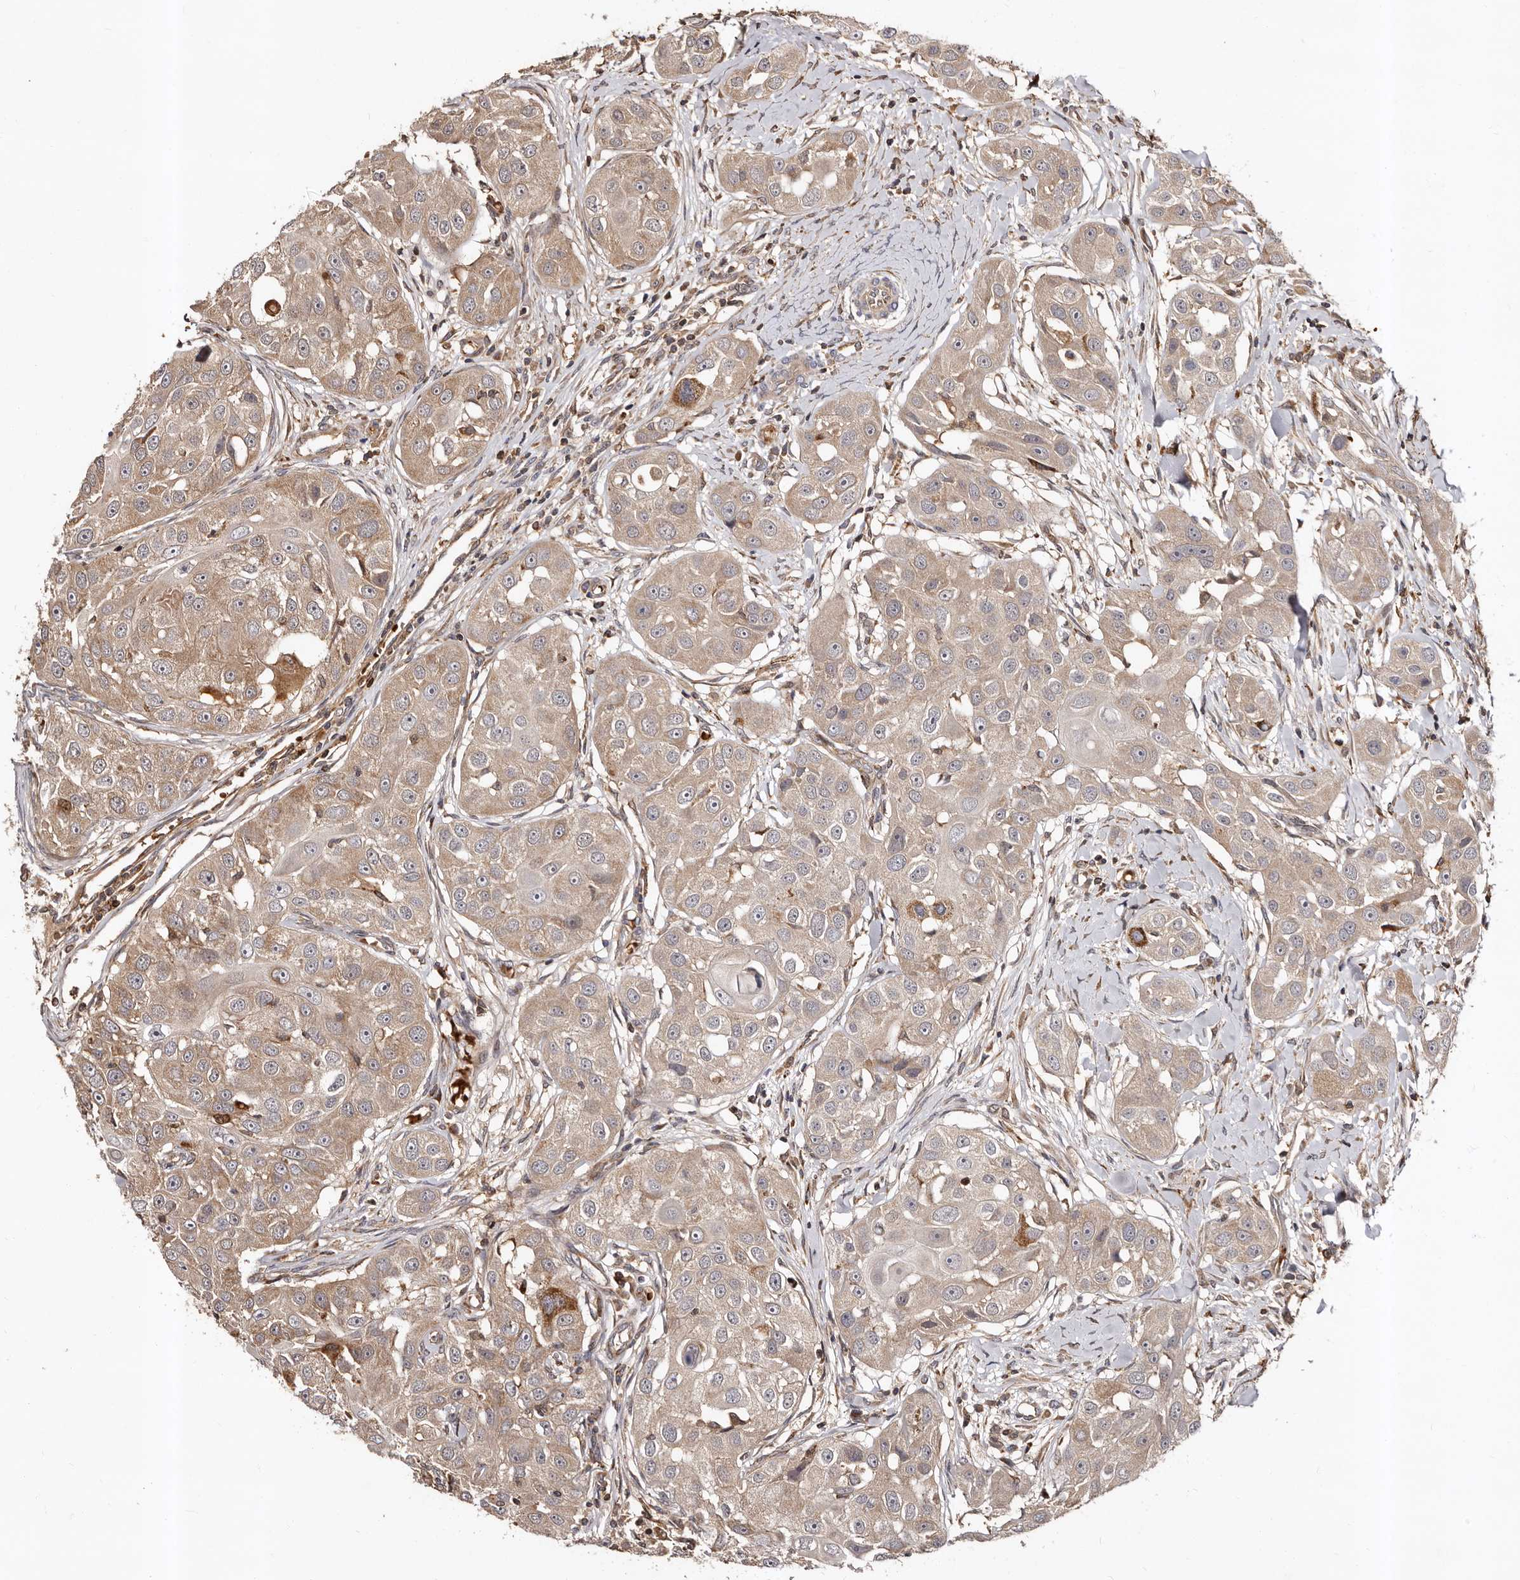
{"staining": {"intensity": "weak", "quantity": ">75%", "location": "cytoplasmic/membranous"}, "tissue": "head and neck cancer", "cell_type": "Tumor cells", "image_type": "cancer", "snomed": [{"axis": "morphology", "description": "Normal tissue, NOS"}, {"axis": "morphology", "description": "Squamous cell carcinoma, NOS"}, {"axis": "topography", "description": "Skeletal muscle"}, {"axis": "topography", "description": "Head-Neck"}], "caption": "A high-resolution histopathology image shows IHC staining of head and neck cancer (squamous cell carcinoma), which shows weak cytoplasmic/membranous staining in approximately >75% of tumor cells.", "gene": "BAX", "patient": {"sex": "male", "age": 51}}